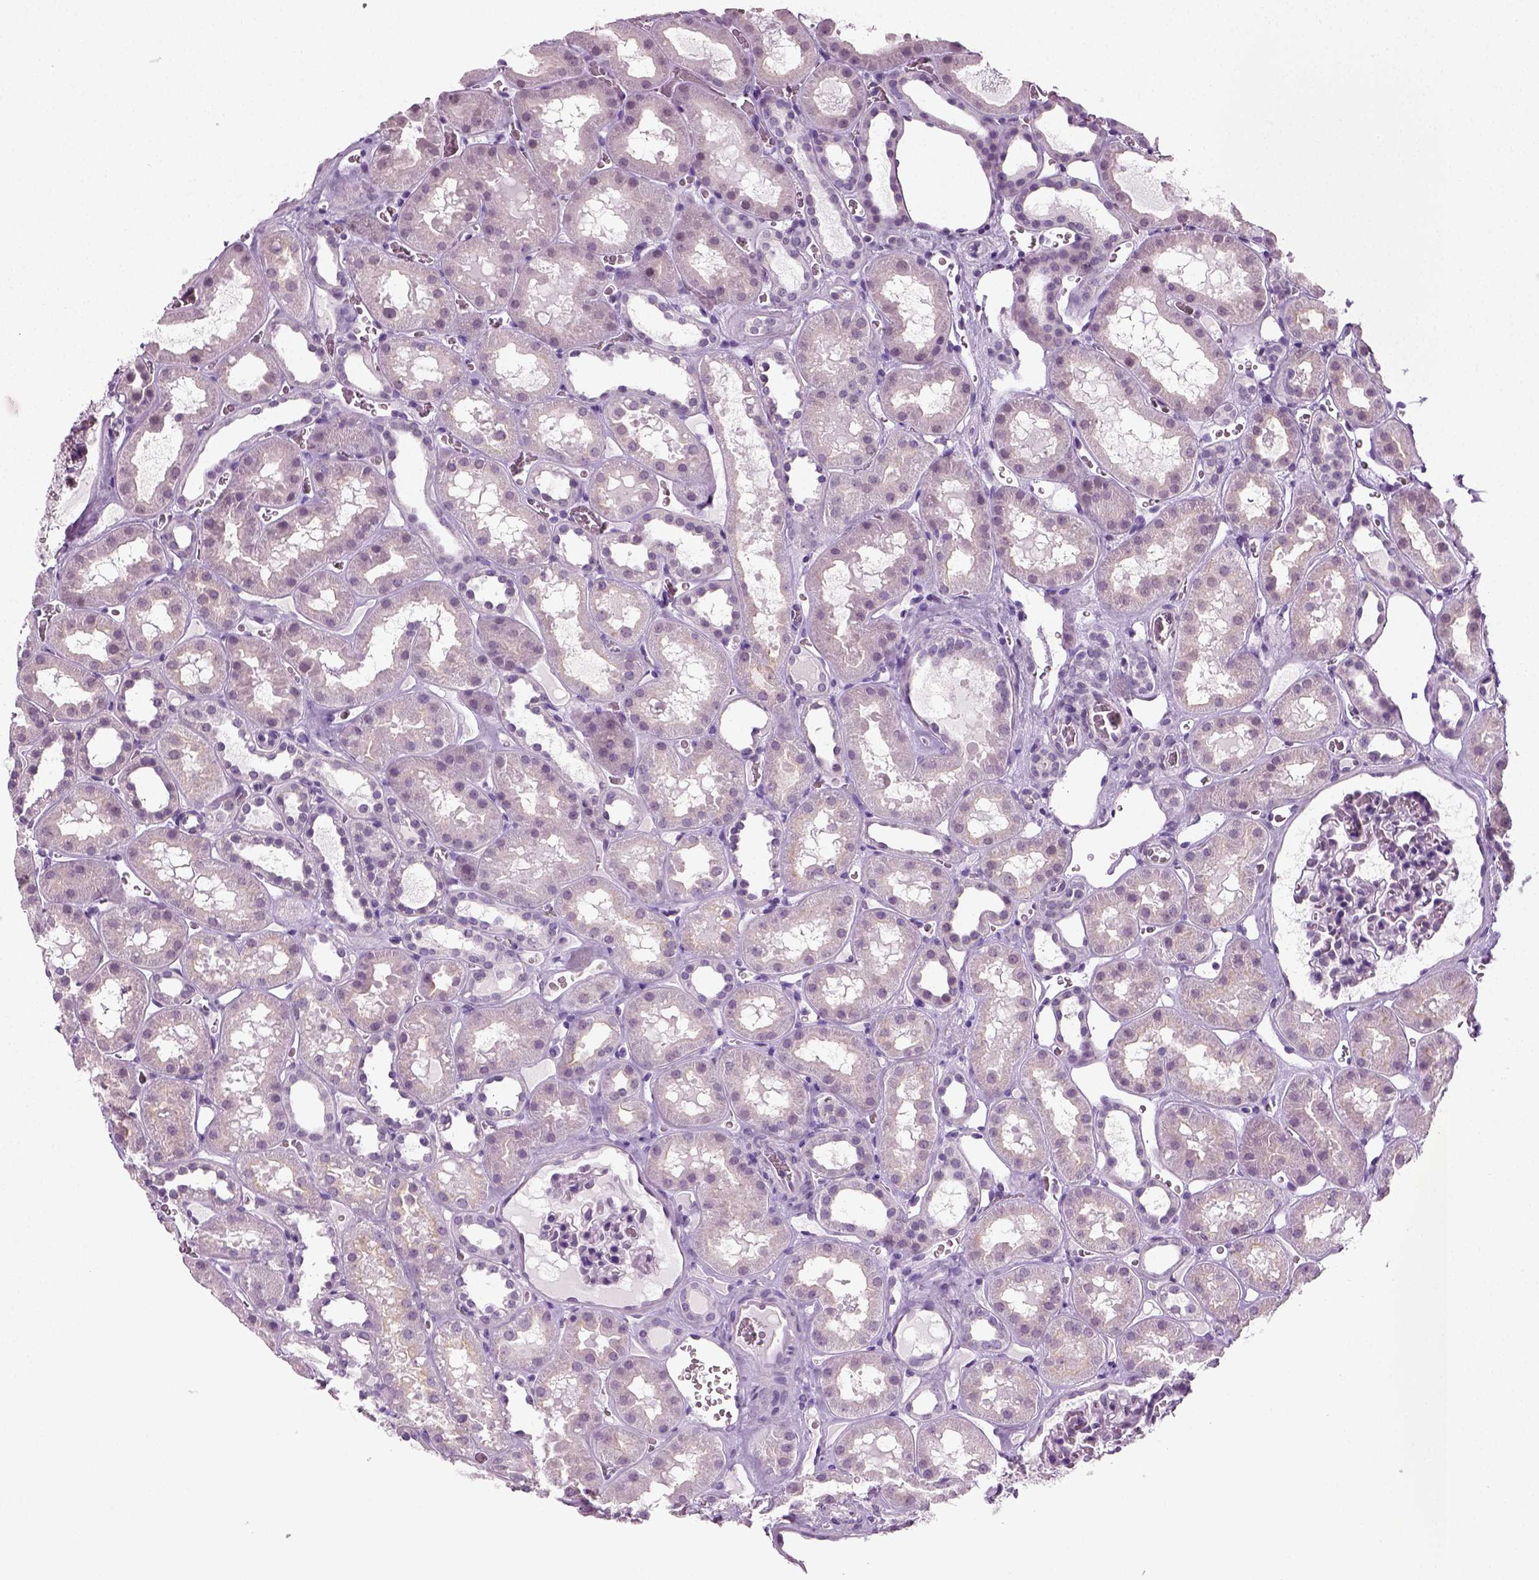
{"staining": {"intensity": "negative", "quantity": "none", "location": "none"}, "tissue": "kidney", "cell_type": "Cells in glomeruli", "image_type": "normal", "snomed": [{"axis": "morphology", "description": "Normal tissue, NOS"}, {"axis": "topography", "description": "Kidney"}], "caption": "IHC histopathology image of unremarkable kidney: human kidney stained with DAB shows no significant protein positivity in cells in glomeruli. (Stains: DAB (3,3'-diaminobenzidine) immunohistochemistry with hematoxylin counter stain, Microscopy: brightfield microscopy at high magnification).", "gene": "SPATA31E1", "patient": {"sex": "female", "age": 41}}